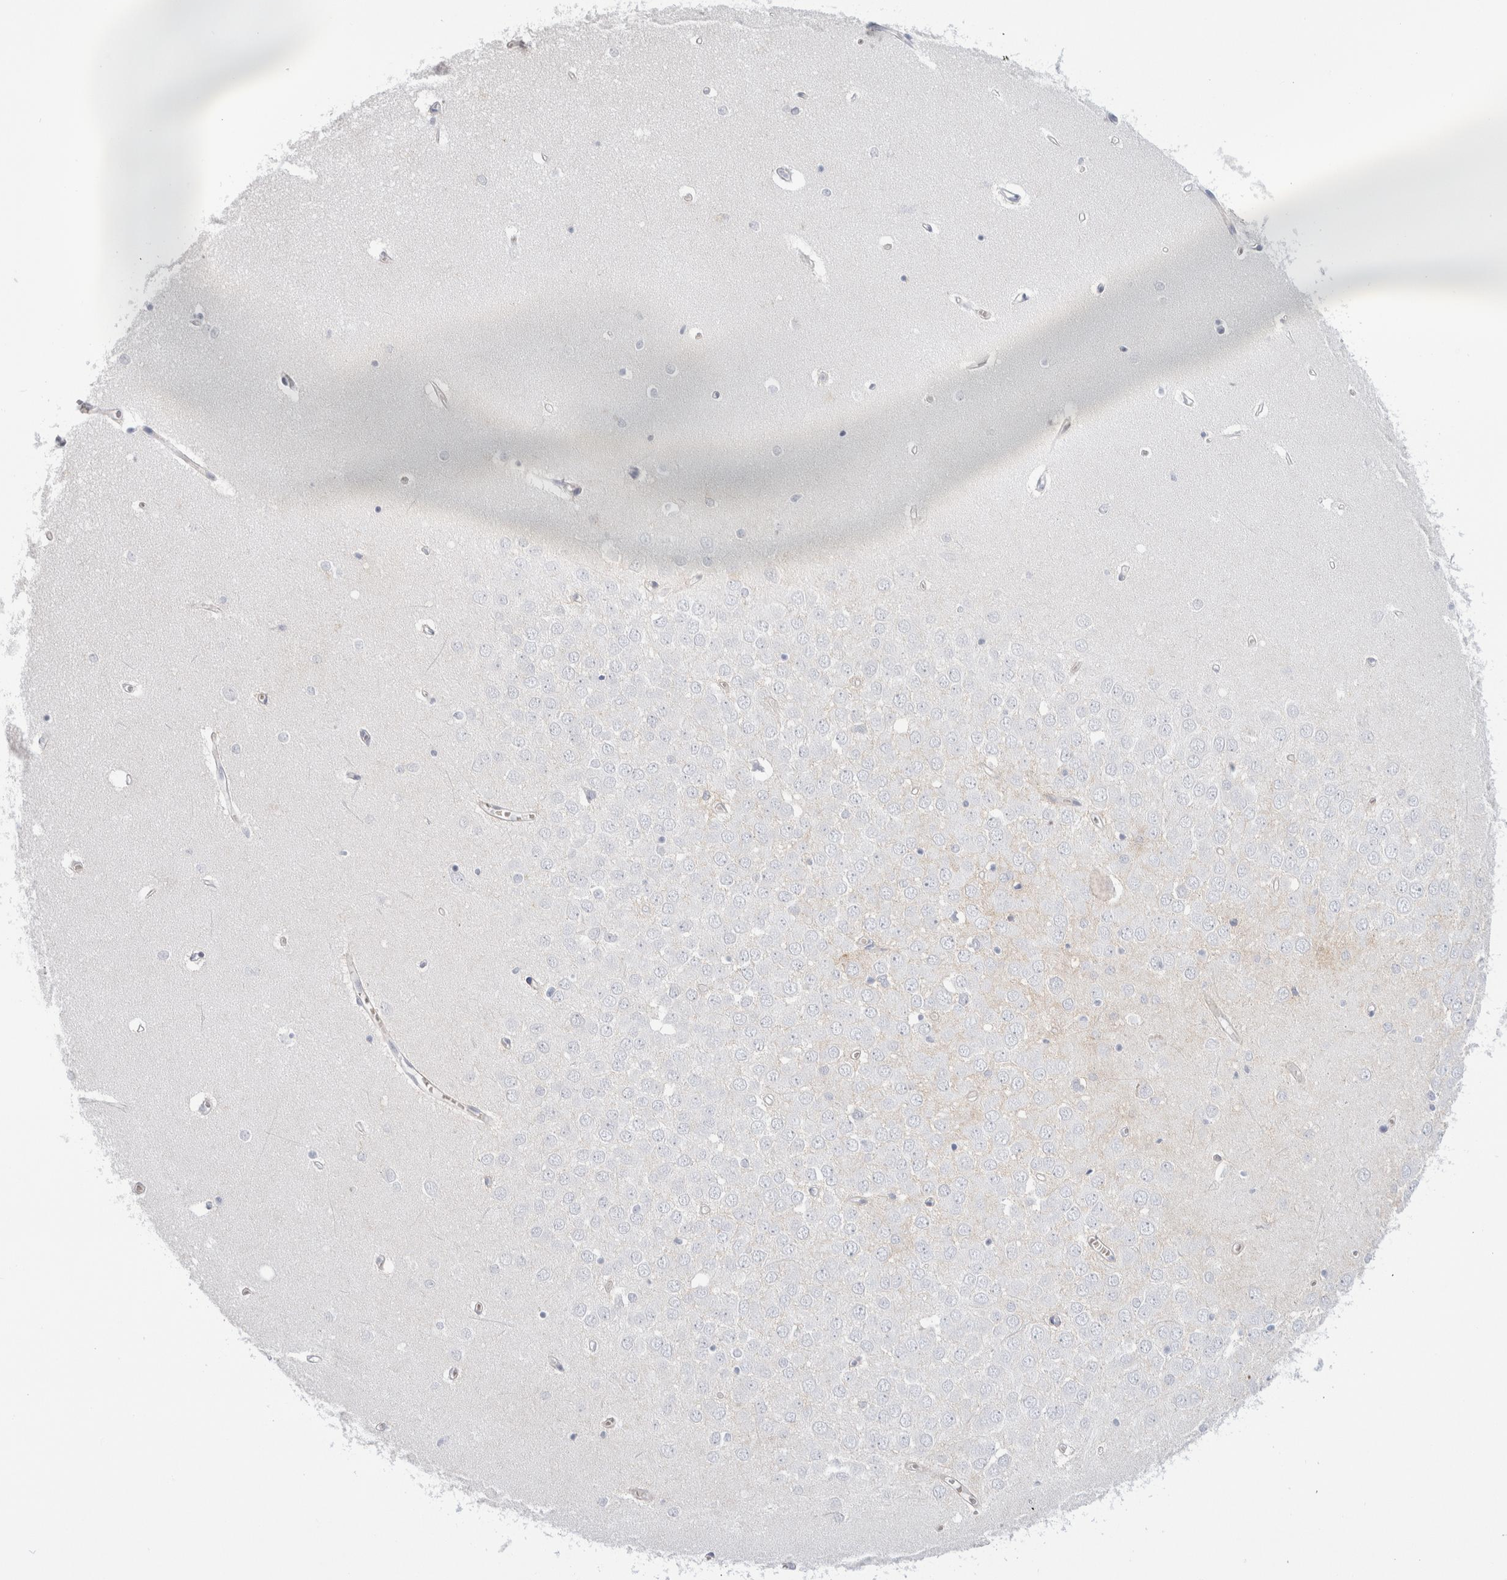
{"staining": {"intensity": "negative", "quantity": "none", "location": "none"}, "tissue": "hippocampus", "cell_type": "Glial cells", "image_type": "normal", "snomed": [{"axis": "morphology", "description": "Normal tissue, NOS"}, {"axis": "topography", "description": "Hippocampus"}], "caption": "Immunohistochemistry (IHC) histopathology image of unremarkable hippocampus: hippocampus stained with DAB shows no significant protein expression in glial cells. (Brightfield microscopy of DAB (3,3'-diaminobenzidine) immunohistochemistry (IHC) at high magnification).", "gene": "CD38", "patient": {"sex": "male", "age": 70}}